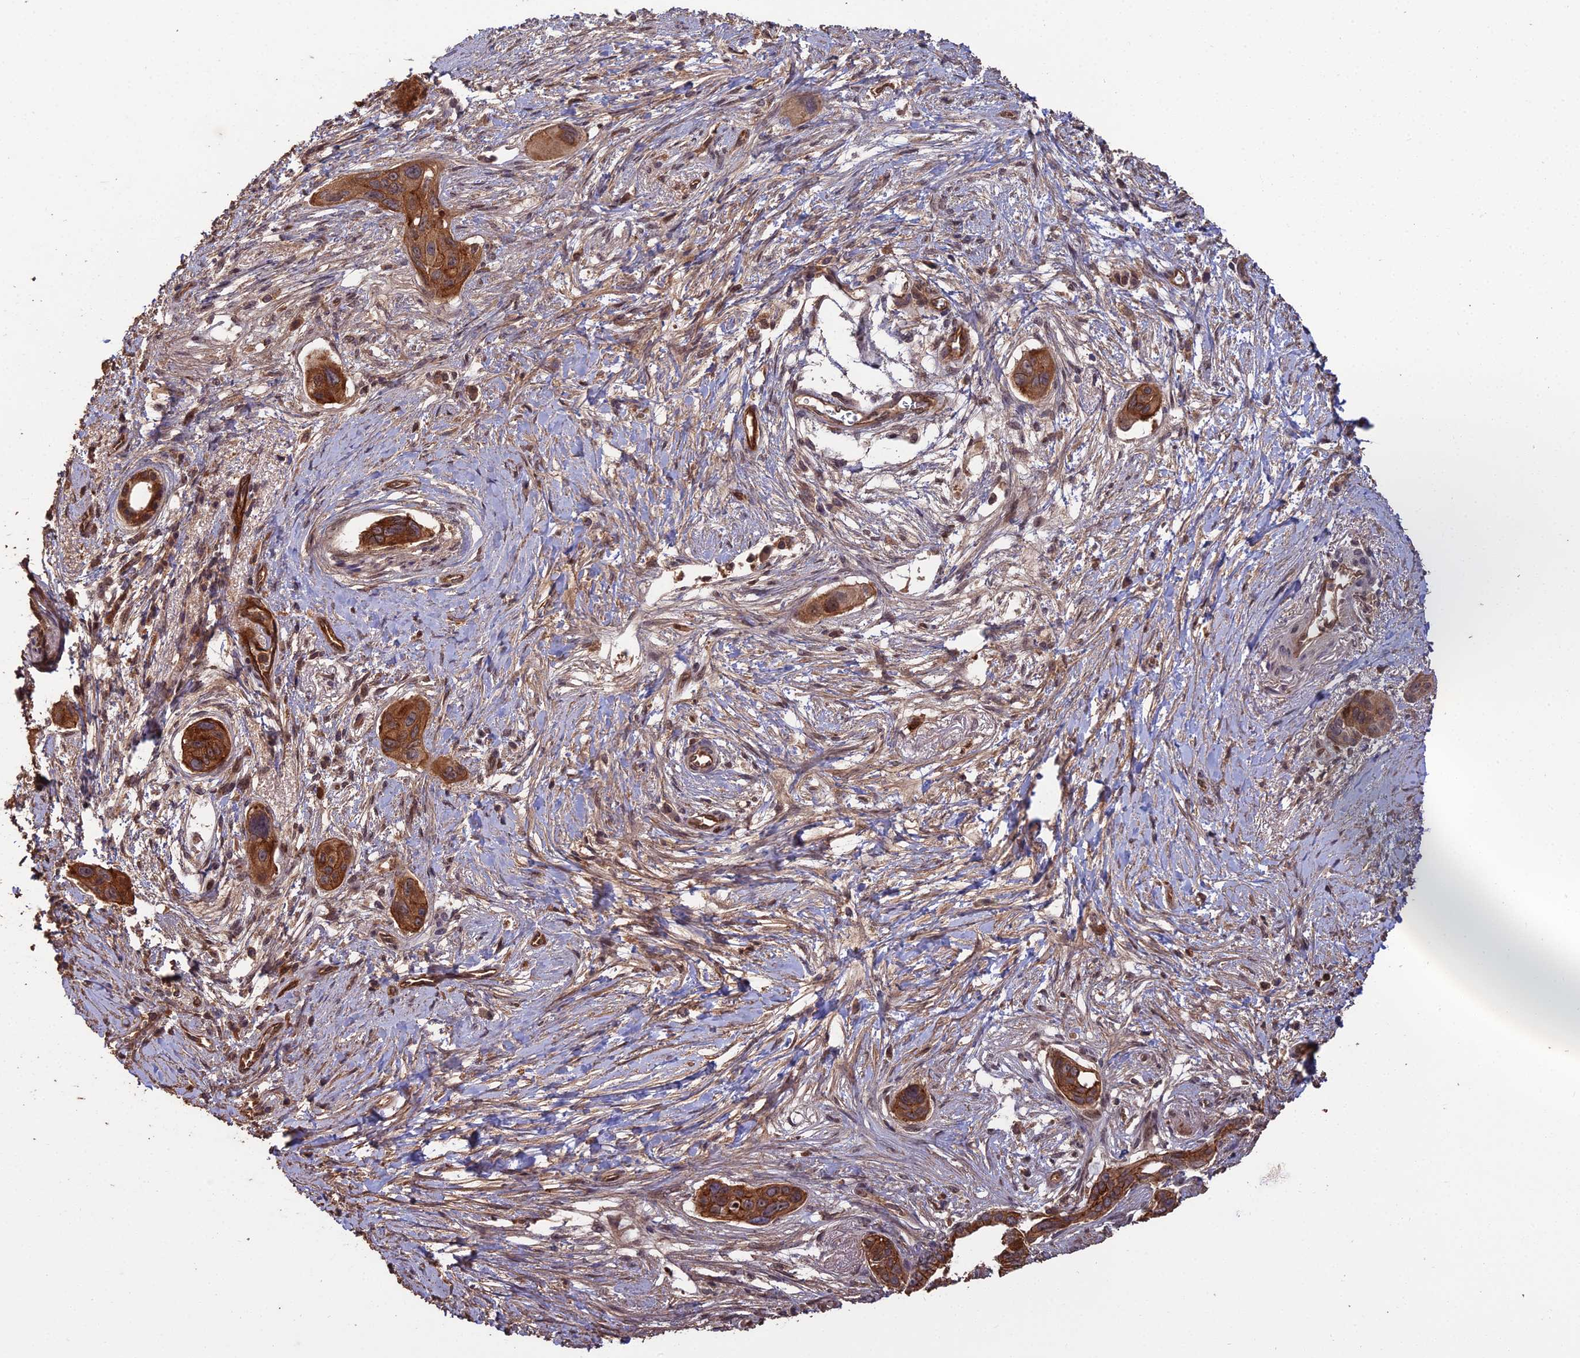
{"staining": {"intensity": "strong", "quantity": ">75%", "location": "cytoplasmic/membranous"}, "tissue": "pancreatic cancer", "cell_type": "Tumor cells", "image_type": "cancer", "snomed": [{"axis": "morphology", "description": "Adenocarcinoma, NOS"}, {"axis": "topography", "description": "Pancreas"}], "caption": "Protein staining of pancreatic adenocarcinoma tissue demonstrates strong cytoplasmic/membranous staining in about >75% of tumor cells. The protein is shown in brown color, while the nuclei are stained blue.", "gene": "RALGAPA2", "patient": {"sex": "male", "age": 72}}